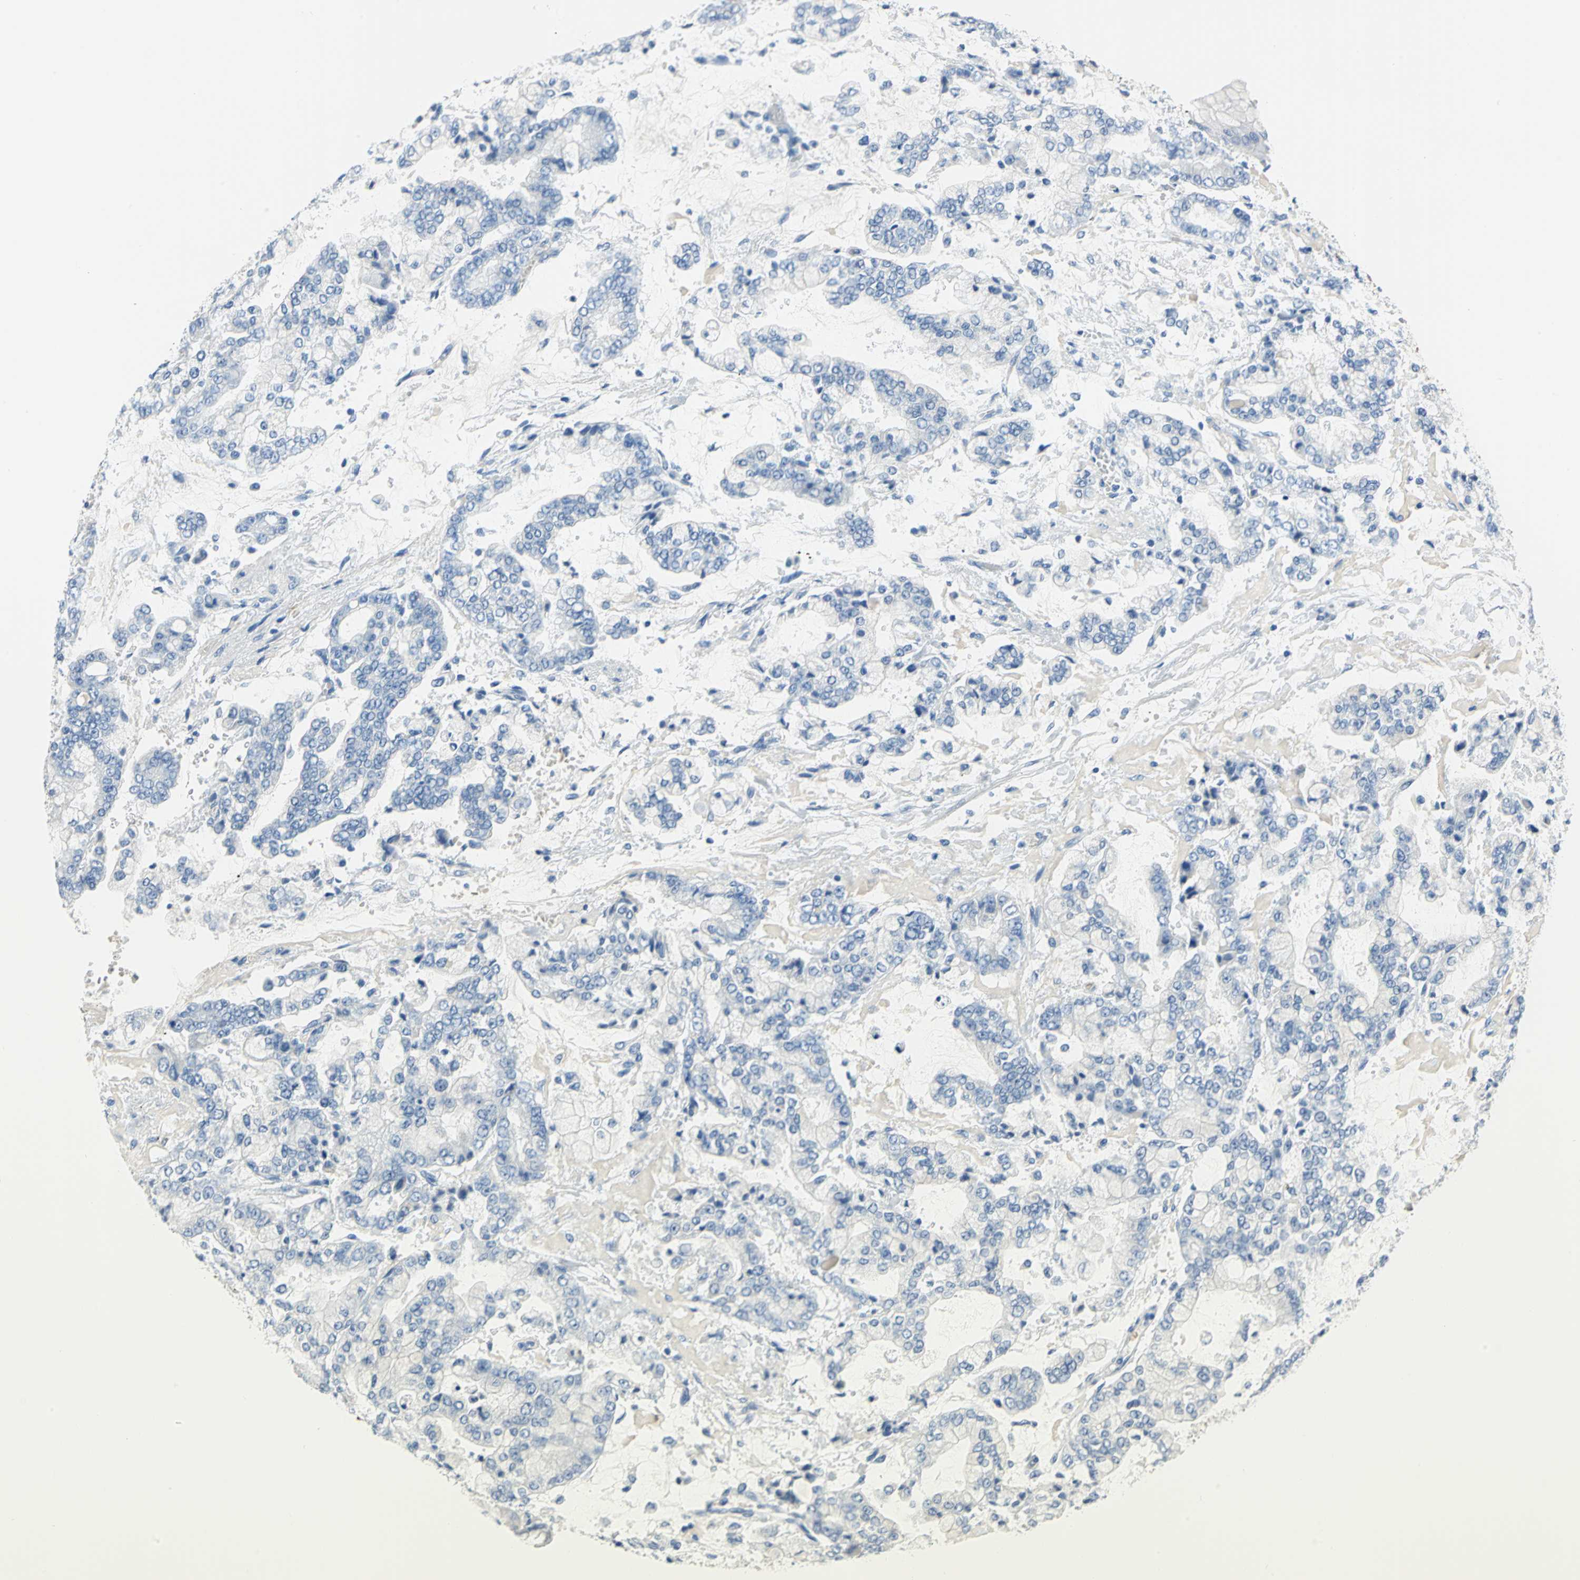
{"staining": {"intensity": "negative", "quantity": "none", "location": "none"}, "tissue": "stomach cancer", "cell_type": "Tumor cells", "image_type": "cancer", "snomed": [{"axis": "morphology", "description": "Adenocarcinoma, NOS"}, {"axis": "topography", "description": "Stomach"}], "caption": "IHC photomicrograph of human adenocarcinoma (stomach) stained for a protein (brown), which shows no expression in tumor cells.", "gene": "PKLR", "patient": {"sex": "male", "age": 76}}